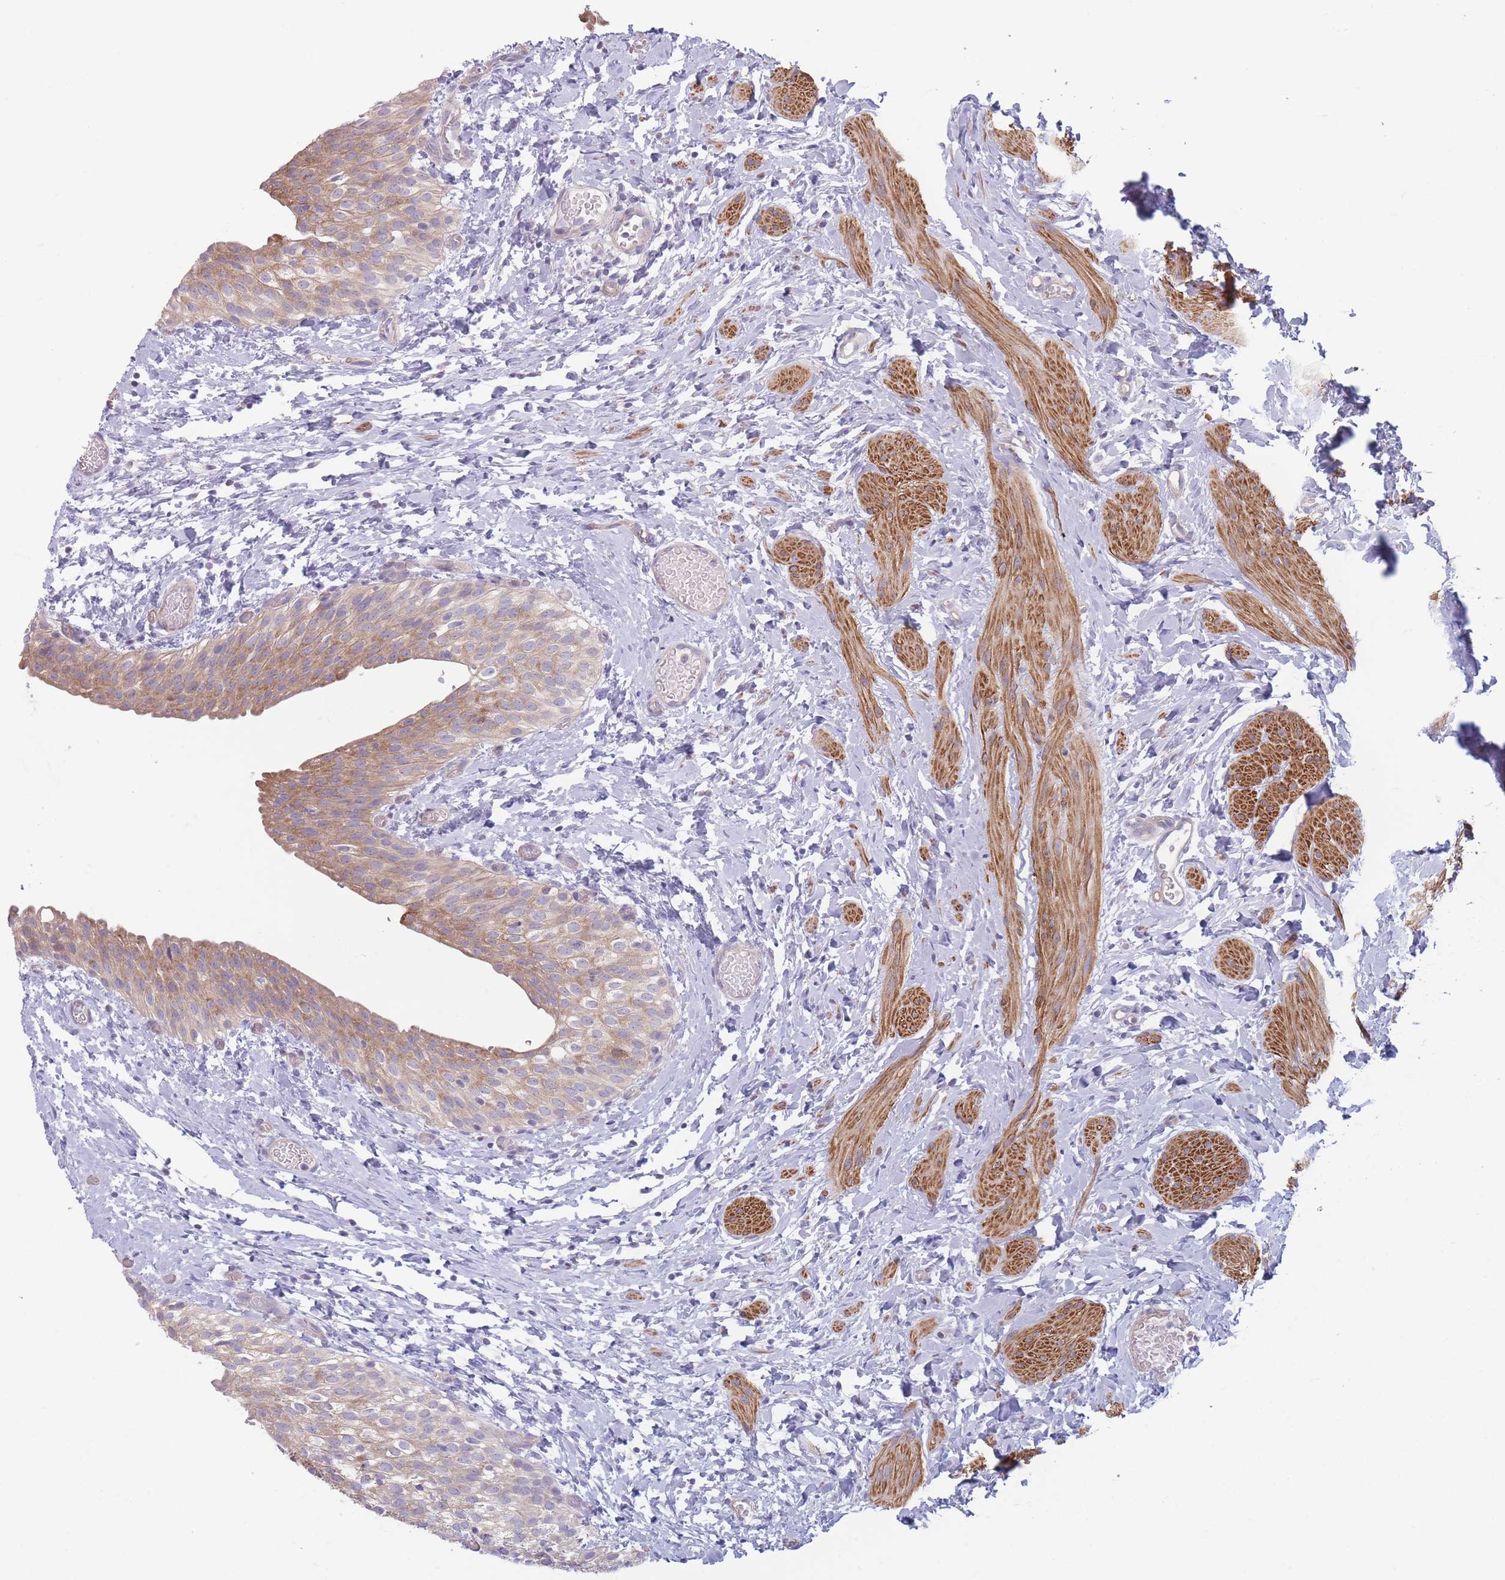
{"staining": {"intensity": "moderate", "quantity": "25%-75%", "location": "cytoplasmic/membranous"}, "tissue": "urinary bladder", "cell_type": "Urothelial cells", "image_type": "normal", "snomed": [{"axis": "morphology", "description": "Normal tissue, NOS"}, {"axis": "topography", "description": "Urinary bladder"}], "caption": "Protein staining of benign urinary bladder demonstrates moderate cytoplasmic/membranous staining in about 25%-75% of urothelial cells. (Stains: DAB in brown, nuclei in blue, Microscopy: brightfield microscopy at high magnification).", "gene": "PNPLA5", "patient": {"sex": "male", "age": 1}}